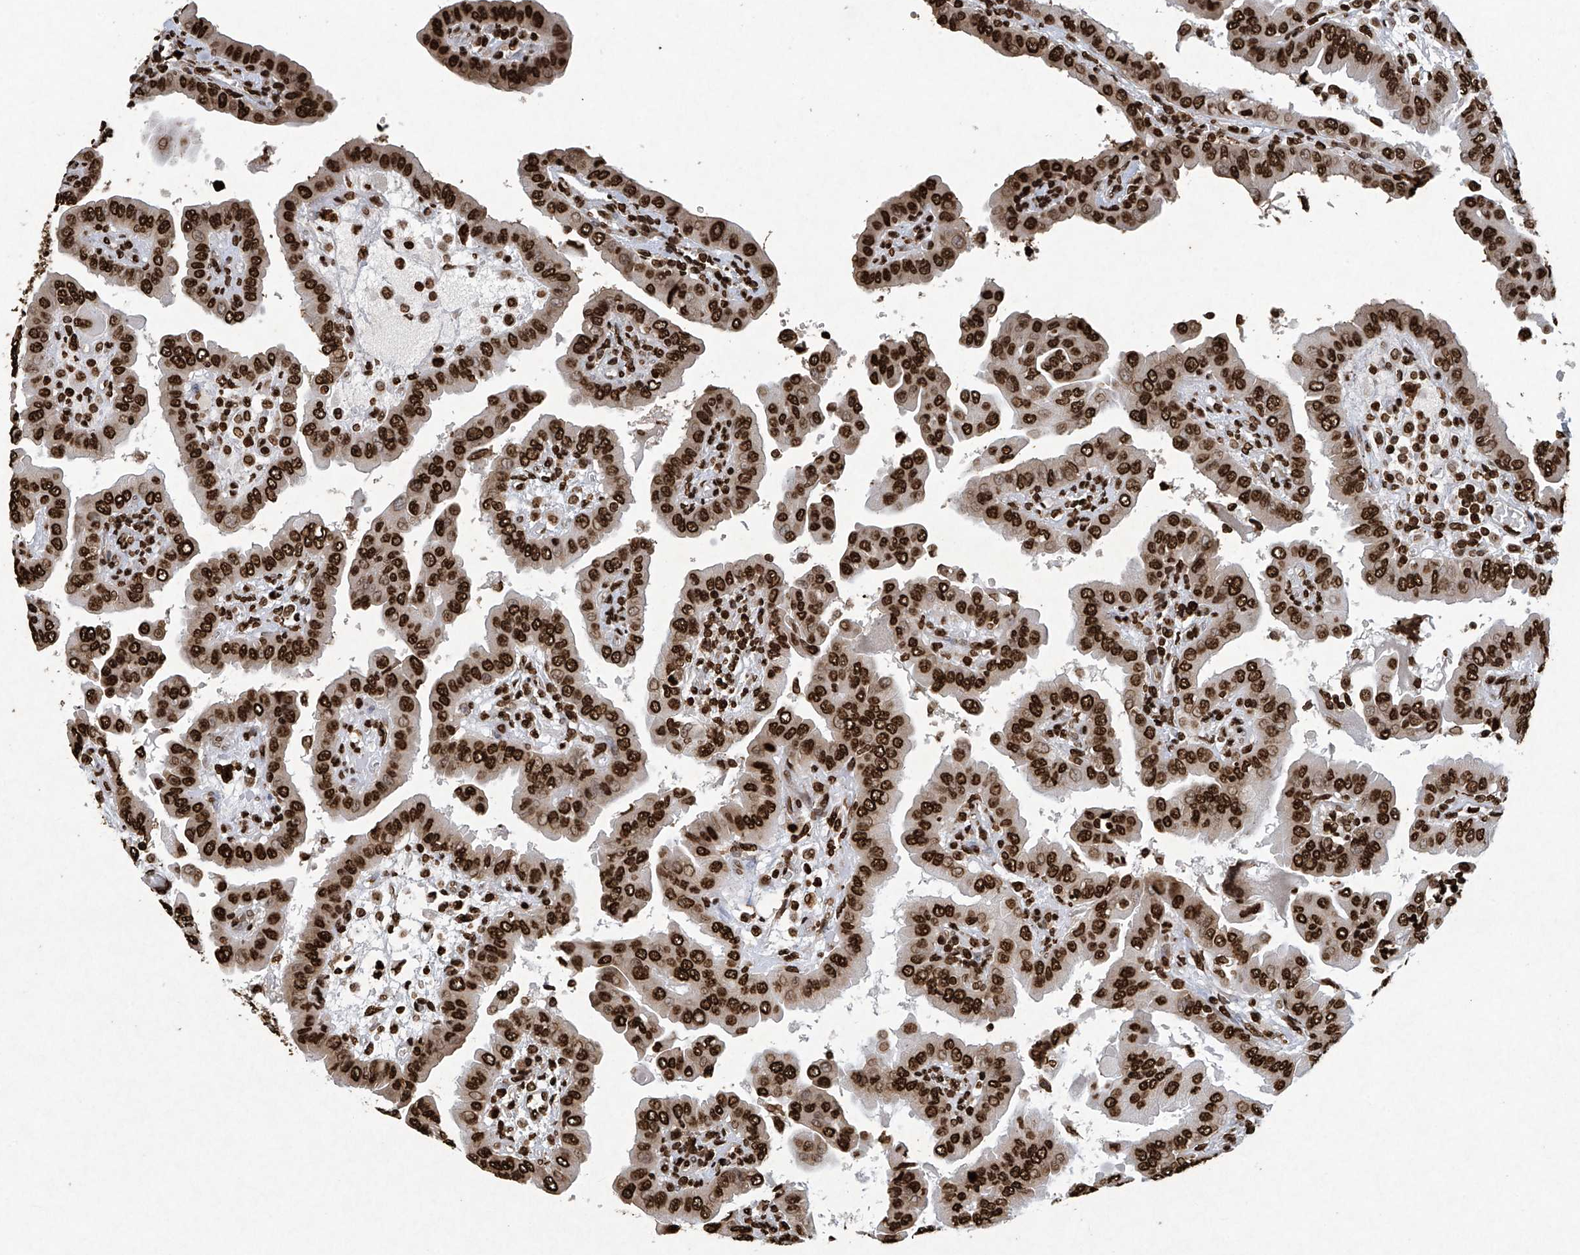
{"staining": {"intensity": "strong", "quantity": ">75%", "location": "nuclear"}, "tissue": "thyroid cancer", "cell_type": "Tumor cells", "image_type": "cancer", "snomed": [{"axis": "morphology", "description": "Papillary adenocarcinoma, NOS"}, {"axis": "topography", "description": "Thyroid gland"}], "caption": "Approximately >75% of tumor cells in human thyroid papillary adenocarcinoma show strong nuclear protein expression as visualized by brown immunohistochemical staining.", "gene": "H3-3A", "patient": {"sex": "male", "age": 33}}